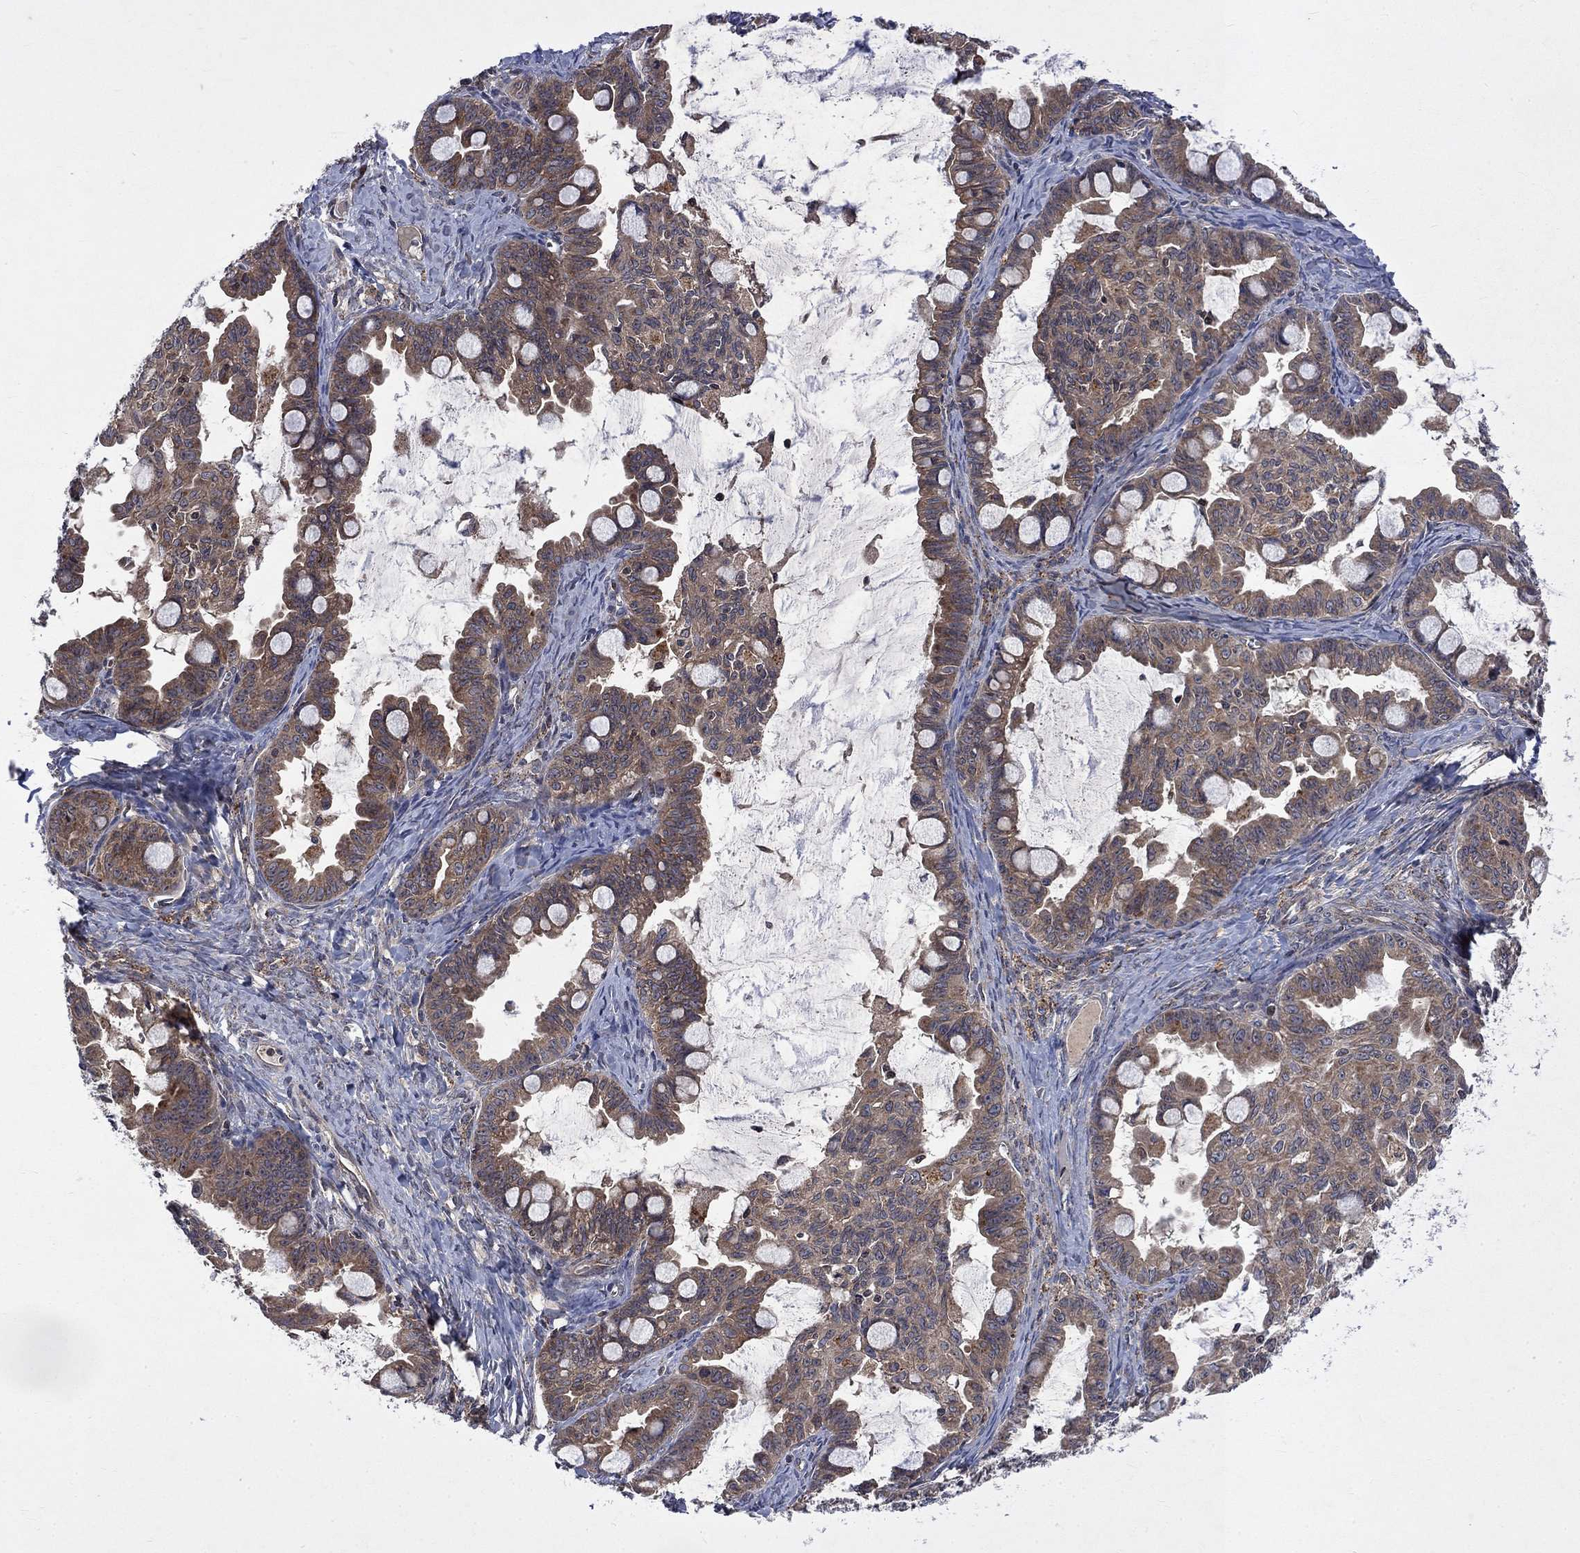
{"staining": {"intensity": "weak", "quantity": "25%-75%", "location": "cytoplasmic/membranous"}, "tissue": "ovarian cancer", "cell_type": "Tumor cells", "image_type": "cancer", "snomed": [{"axis": "morphology", "description": "Cystadenocarcinoma, mucinous, NOS"}, {"axis": "topography", "description": "Ovary"}], "caption": "Immunohistochemical staining of human ovarian mucinous cystadenocarcinoma shows low levels of weak cytoplasmic/membranous protein staining in approximately 25%-75% of tumor cells.", "gene": "TMEM33", "patient": {"sex": "female", "age": 63}}